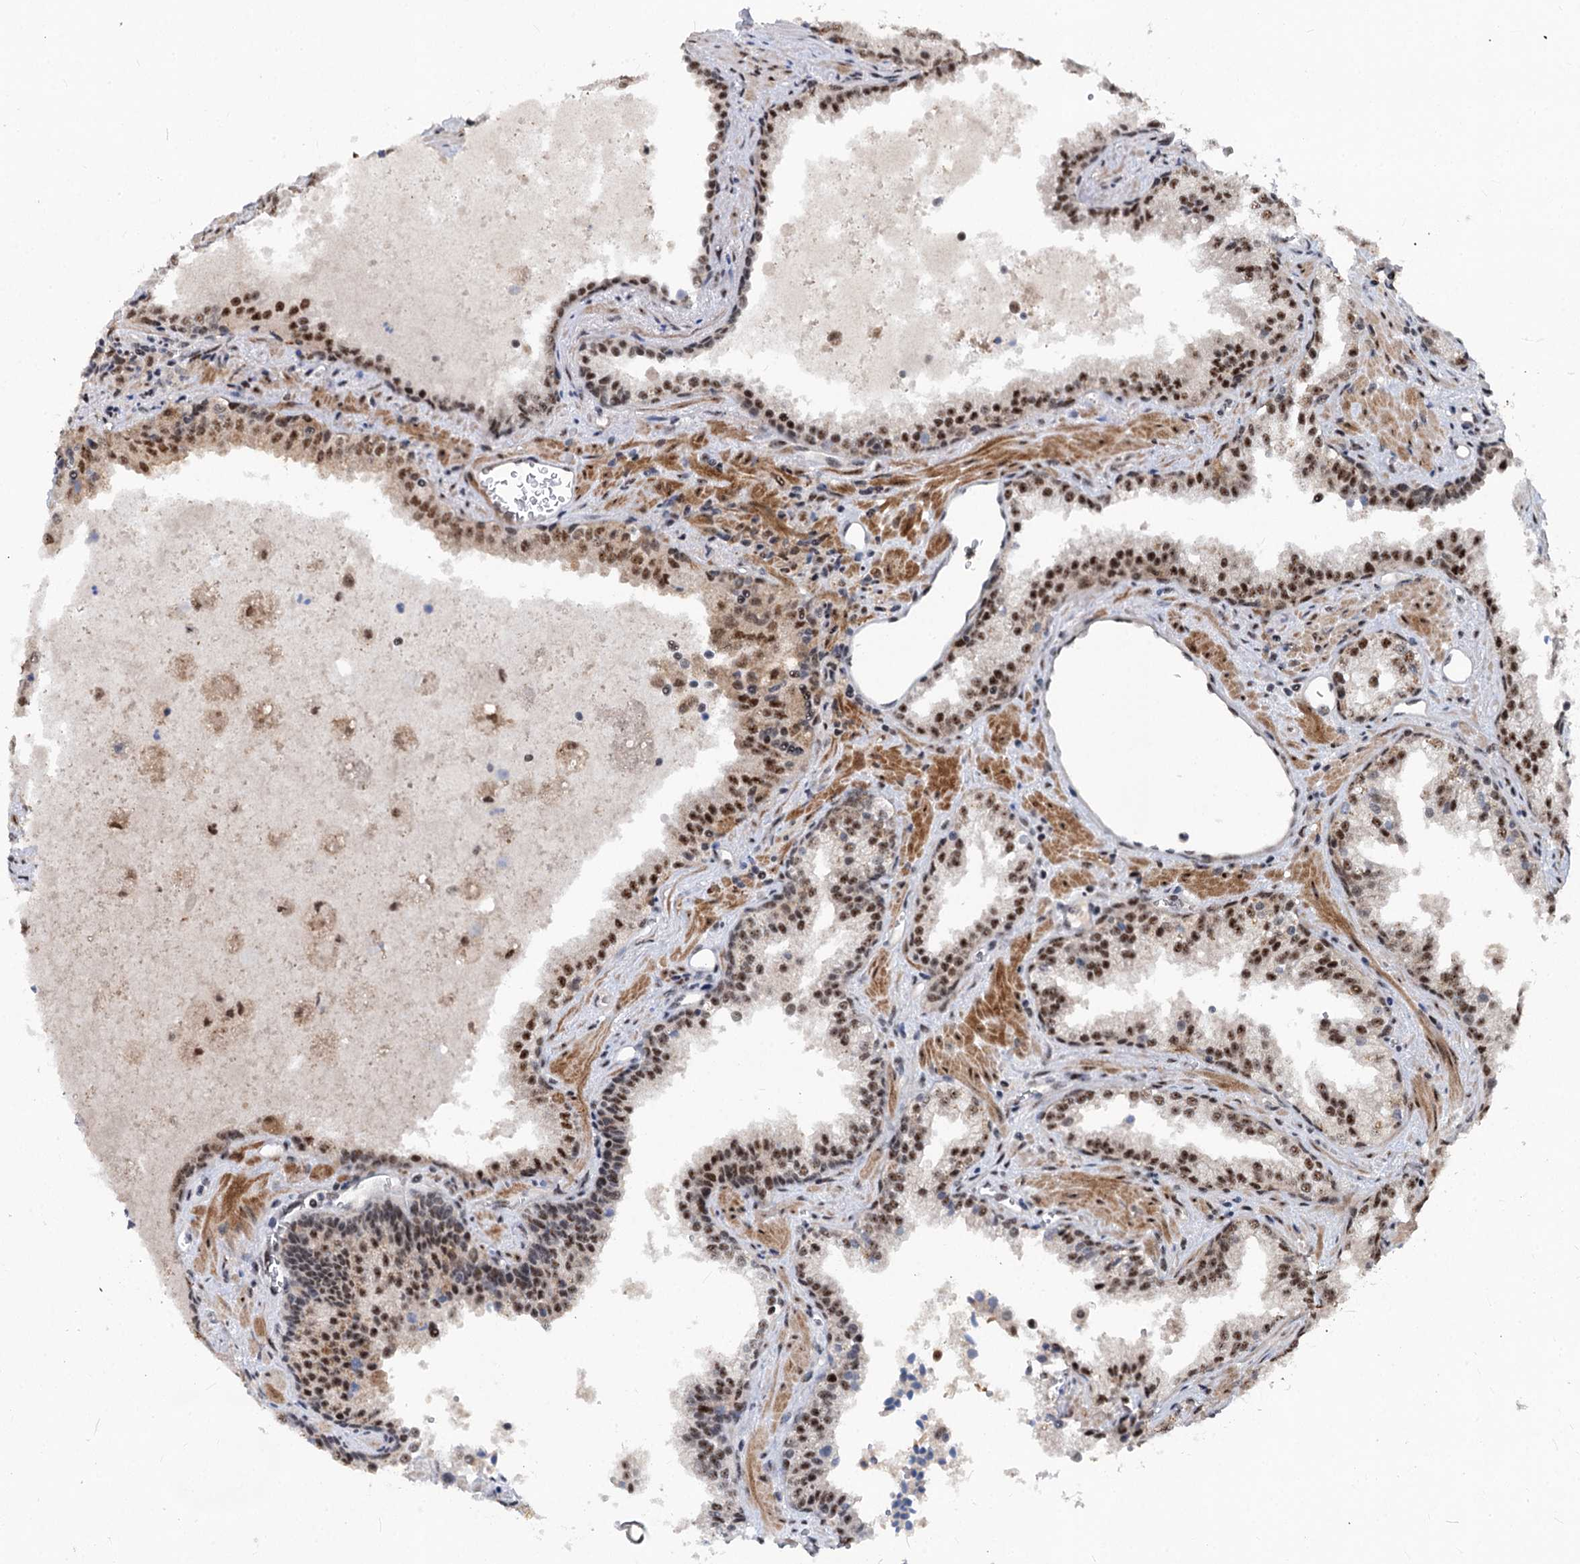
{"staining": {"intensity": "moderate", "quantity": ">75%", "location": "nuclear"}, "tissue": "prostate cancer", "cell_type": "Tumor cells", "image_type": "cancer", "snomed": [{"axis": "morphology", "description": "Adenocarcinoma, High grade"}, {"axis": "topography", "description": "Prostate"}], "caption": "Immunohistochemistry (IHC) (DAB (3,3'-diaminobenzidine)) staining of prostate cancer displays moderate nuclear protein expression in about >75% of tumor cells.", "gene": "PHF8", "patient": {"sex": "male", "age": 68}}